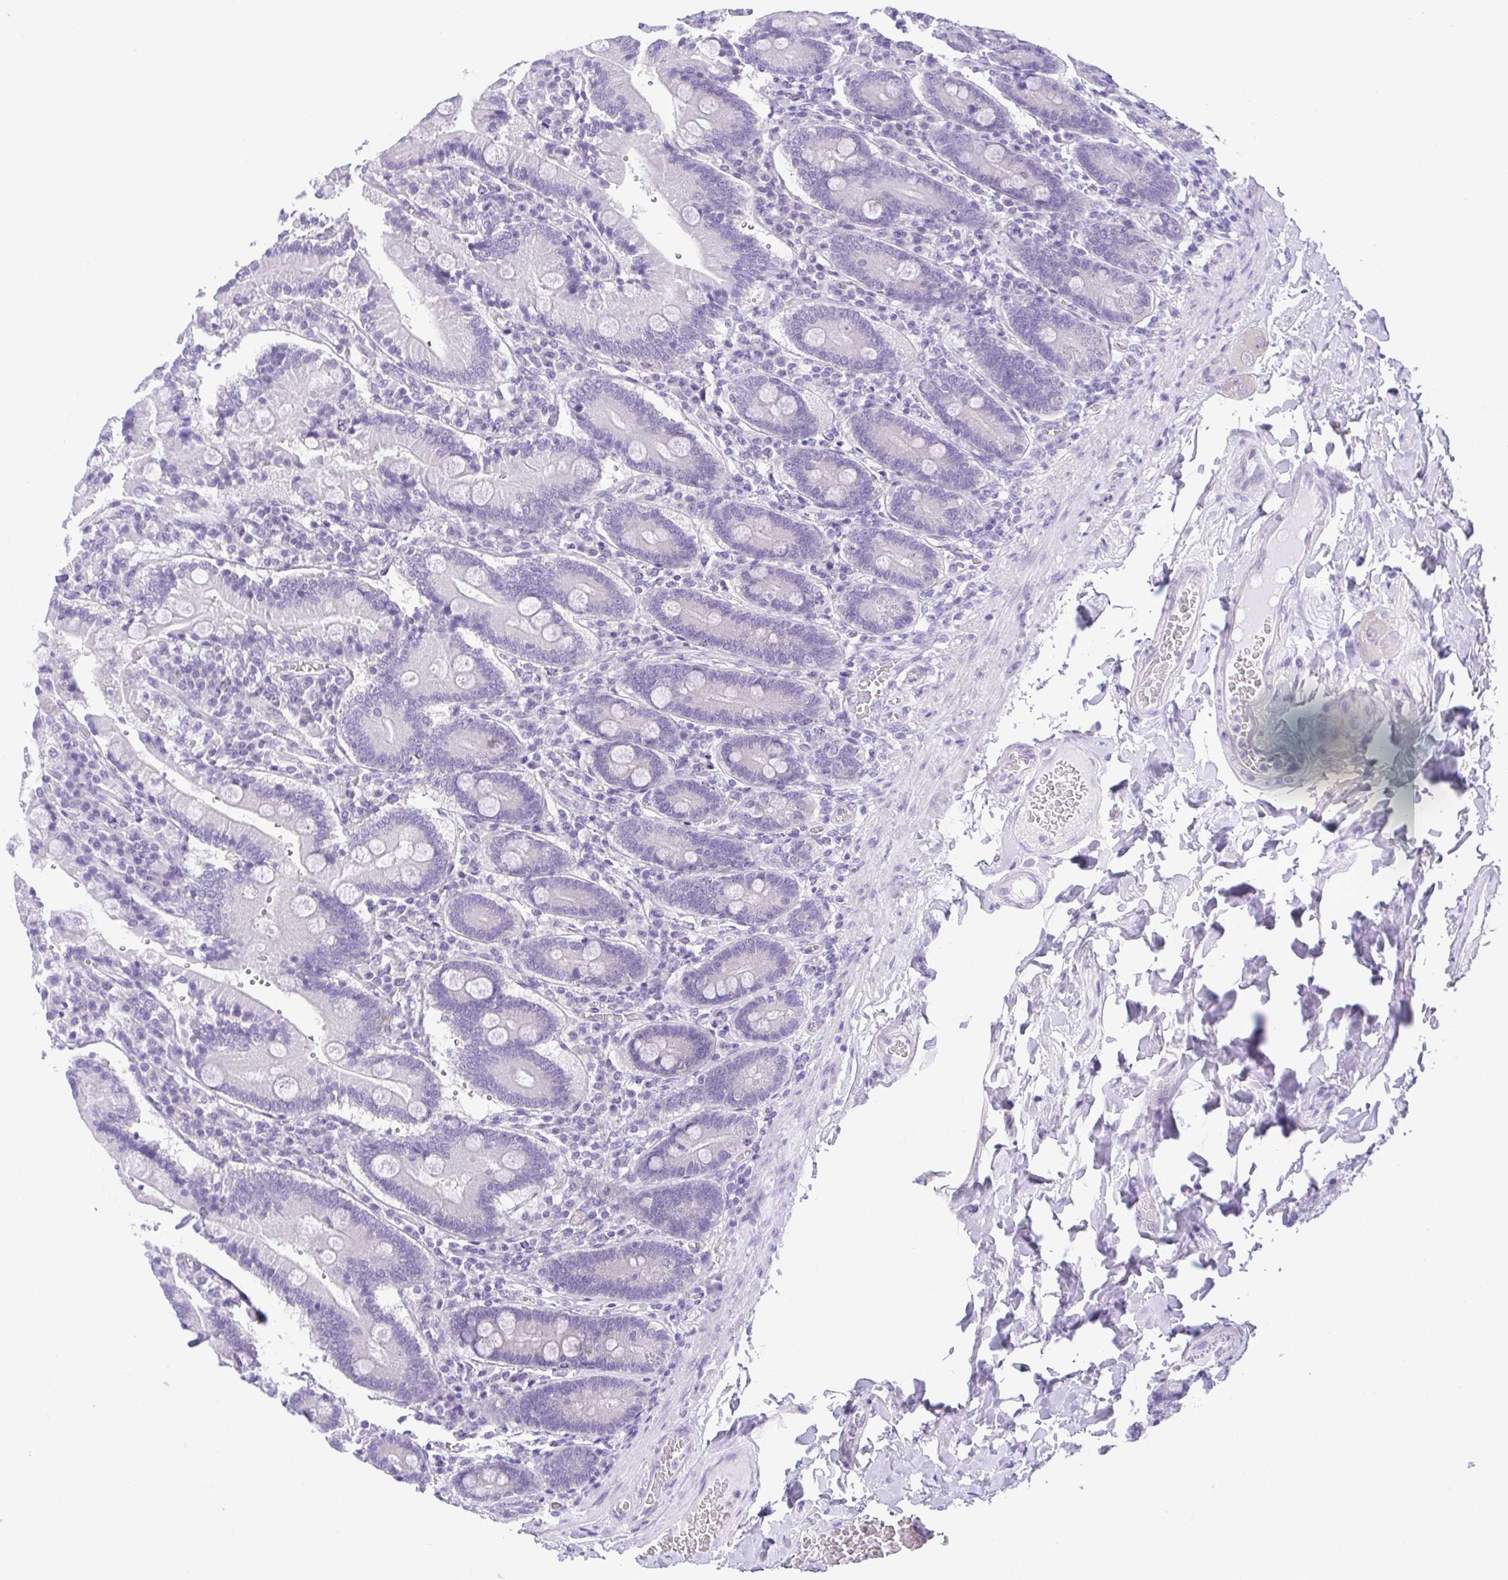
{"staining": {"intensity": "negative", "quantity": "none", "location": "none"}, "tissue": "duodenum", "cell_type": "Glandular cells", "image_type": "normal", "snomed": [{"axis": "morphology", "description": "Normal tissue, NOS"}, {"axis": "topography", "description": "Duodenum"}], "caption": "There is no significant expression in glandular cells of duodenum. (Brightfield microscopy of DAB (3,3'-diaminobenzidine) immunohistochemistry at high magnification).", "gene": "LUZP4", "patient": {"sex": "female", "age": 62}}